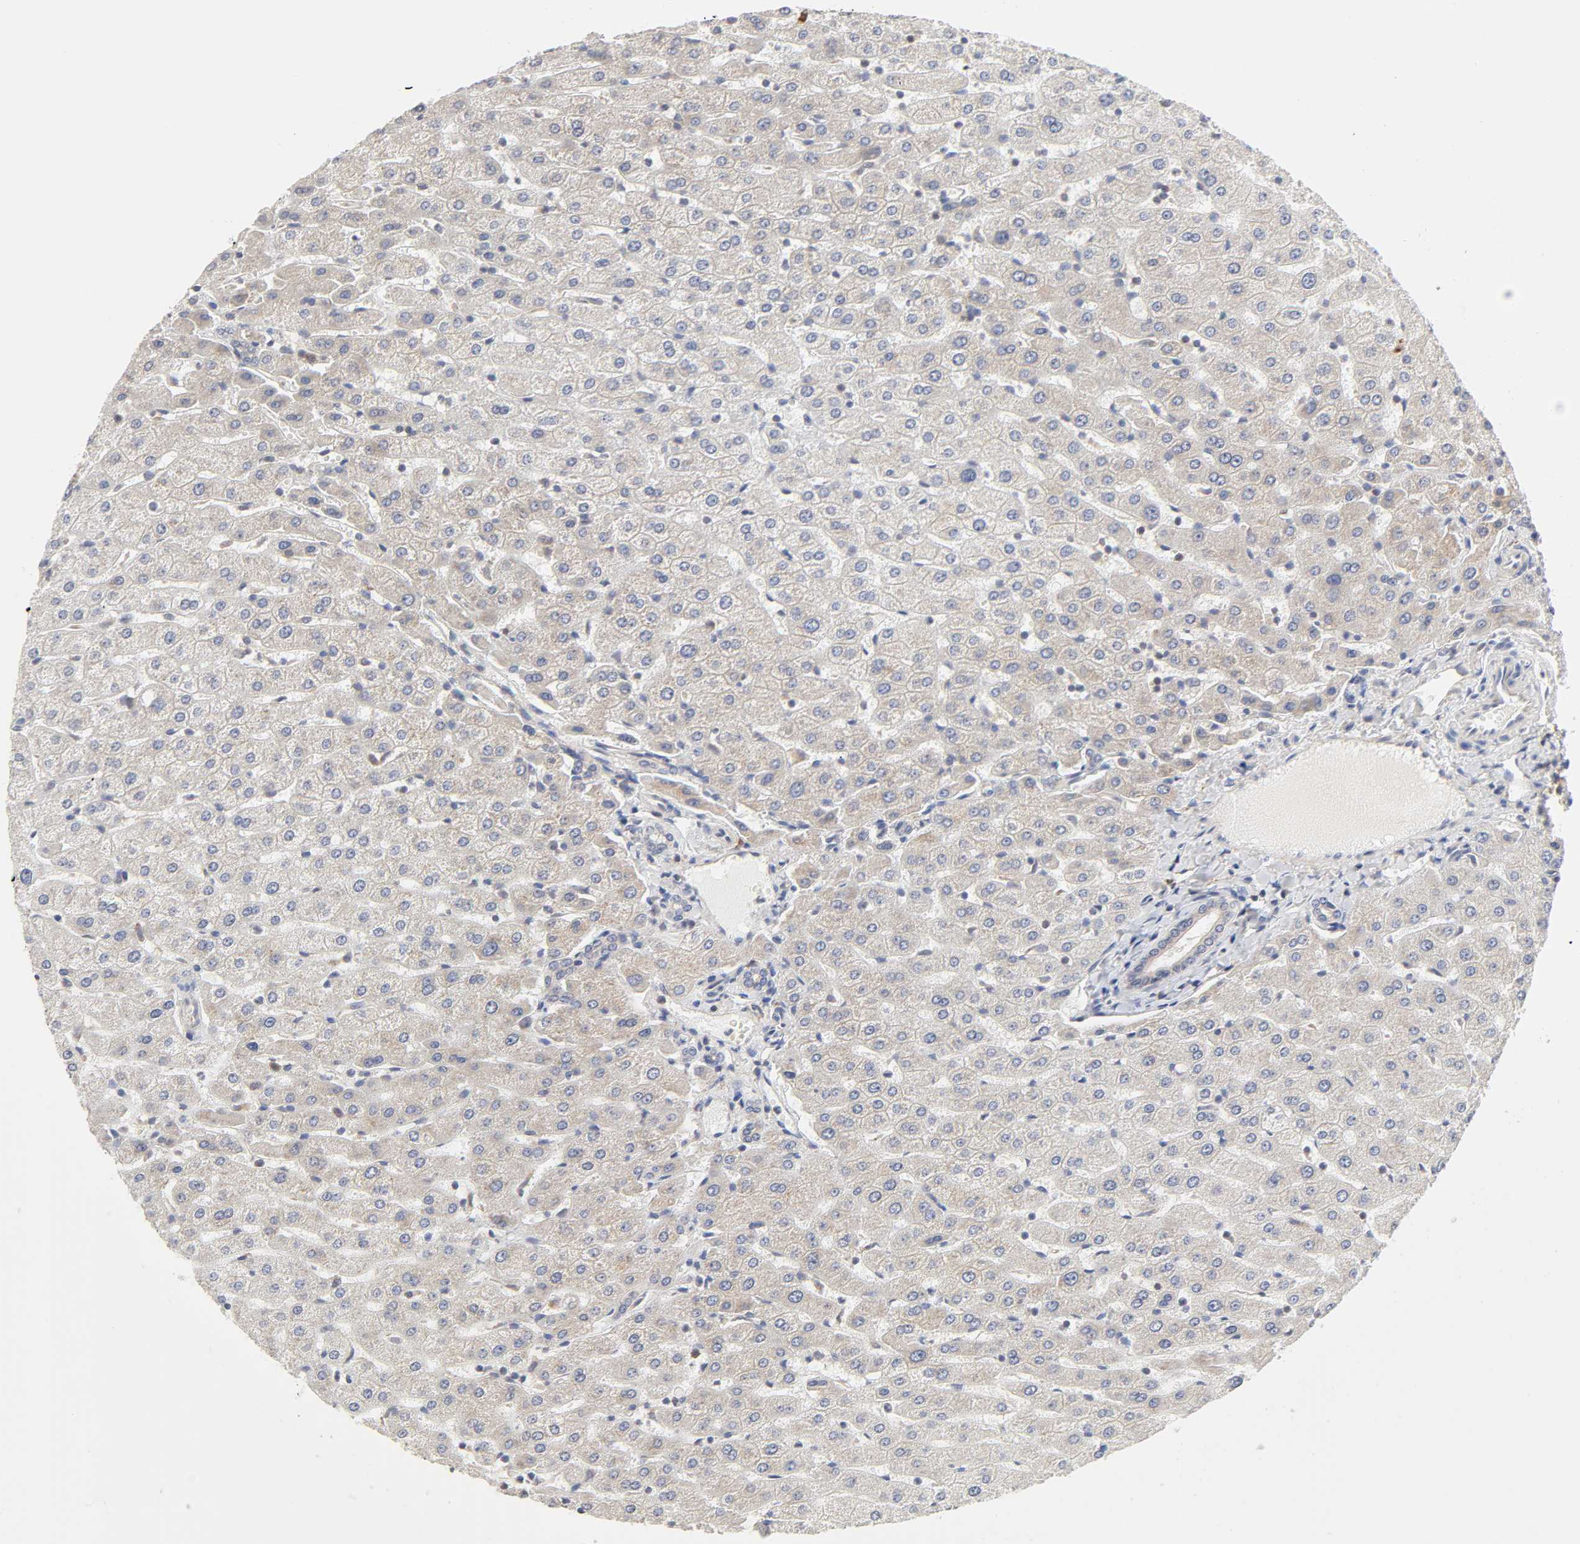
{"staining": {"intensity": "weak", "quantity": ">75%", "location": "cytoplasmic/membranous"}, "tissue": "liver", "cell_type": "Cholangiocytes", "image_type": "normal", "snomed": [{"axis": "morphology", "description": "Normal tissue, NOS"}, {"axis": "morphology", "description": "Fibrosis, NOS"}, {"axis": "topography", "description": "Liver"}], "caption": "IHC (DAB (3,3'-diaminobenzidine)) staining of normal liver shows weak cytoplasmic/membranous protein expression in about >75% of cholangiocytes.", "gene": "IL4R", "patient": {"sex": "female", "age": 29}}